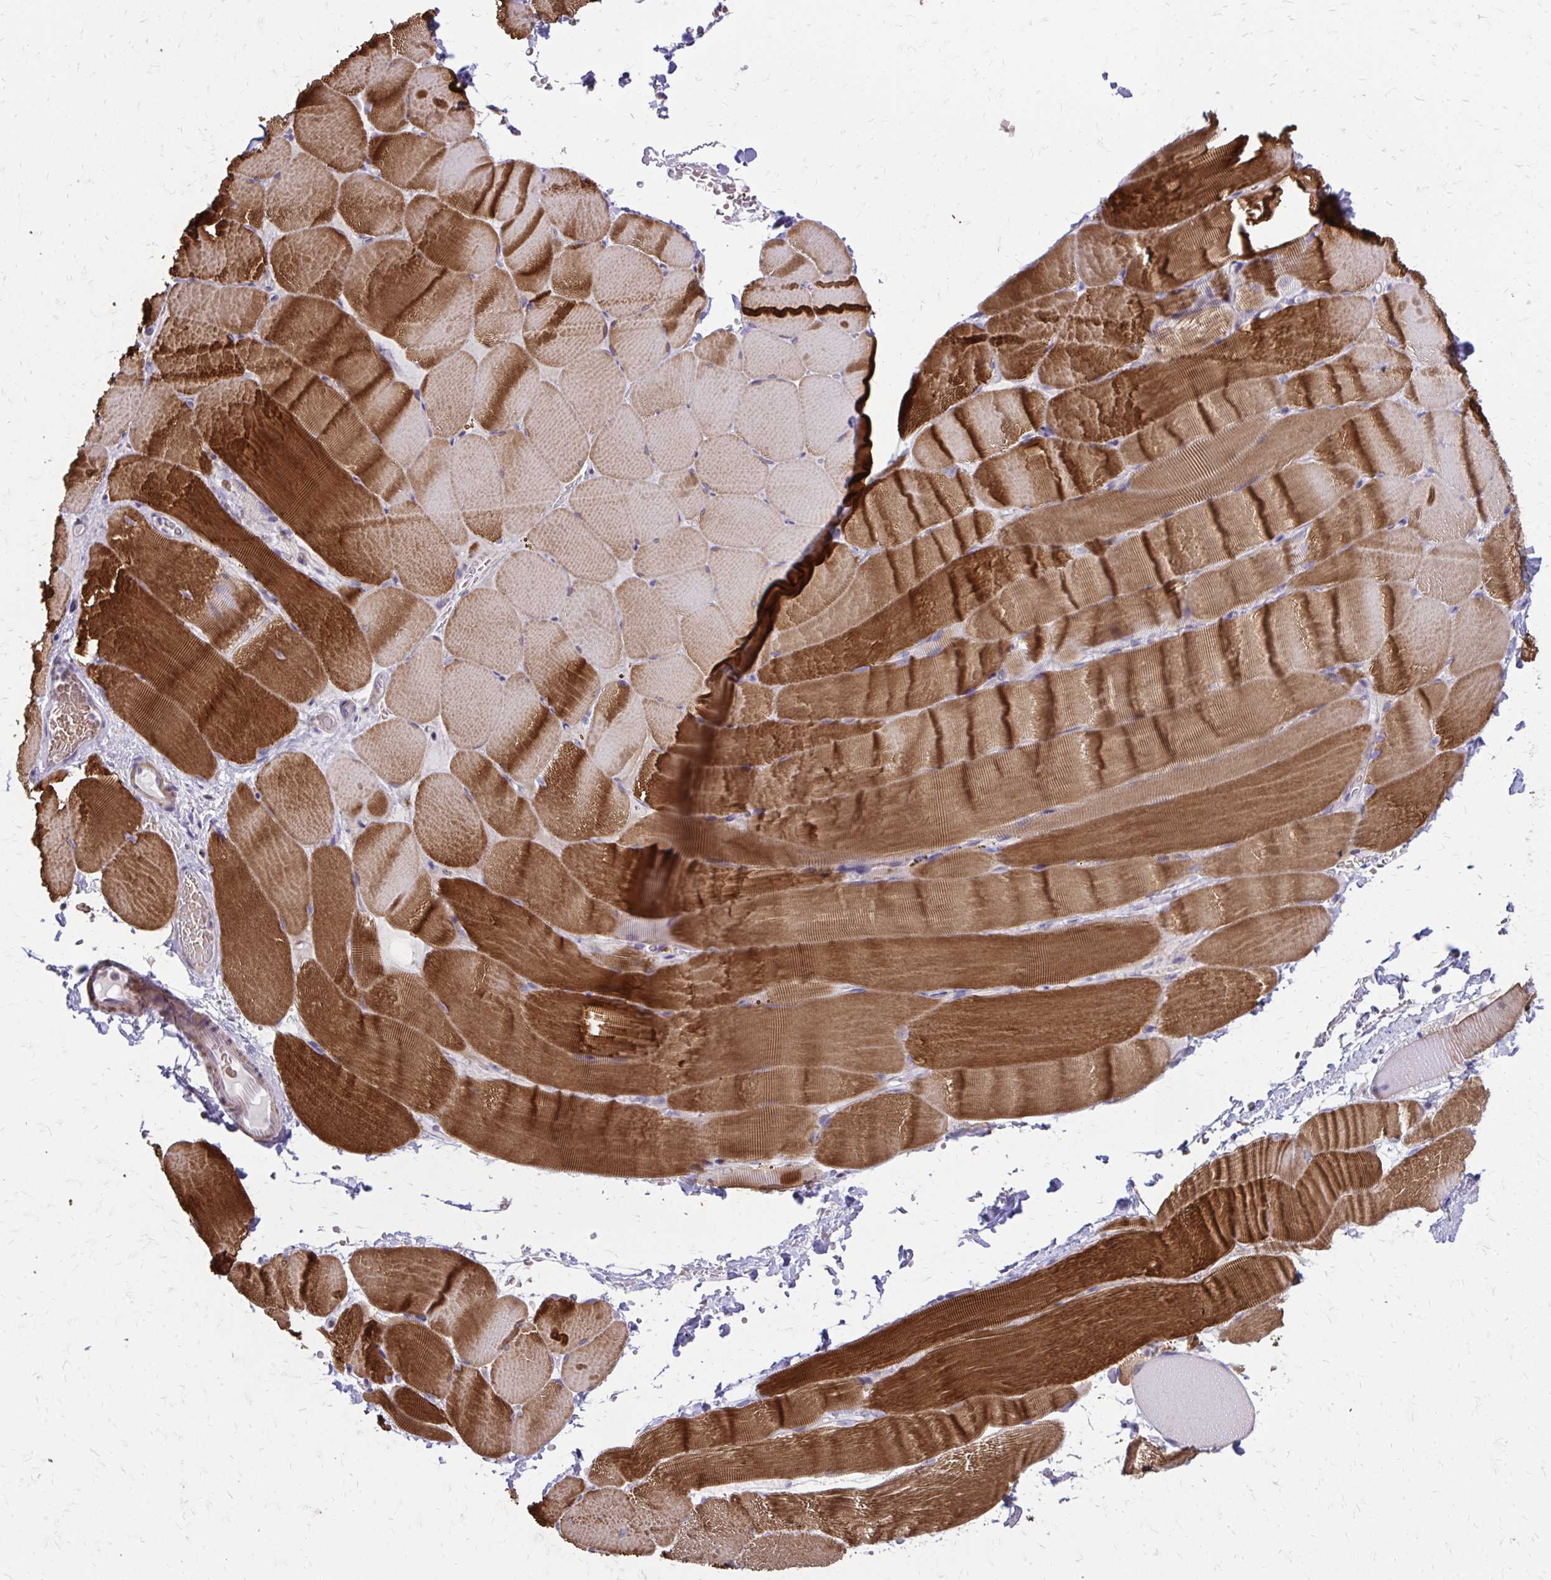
{"staining": {"intensity": "strong", "quantity": "25%-75%", "location": "cytoplasmic/membranous"}, "tissue": "skeletal muscle", "cell_type": "Myocytes", "image_type": "normal", "snomed": [{"axis": "morphology", "description": "Normal tissue, NOS"}, {"axis": "topography", "description": "Skeletal muscle"}], "caption": "Normal skeletal muscle displays strong cytoplasmic/membranous expression in approximately 25%-75% of myocytes Using DAB (3,3'-diaminobenzidine) (brown) and hematoxylin (blue) stains, captured at high magnification using brightfield microscopy..", "gene": "MYORG", "patient": {"sex": "female", "age": 37}}